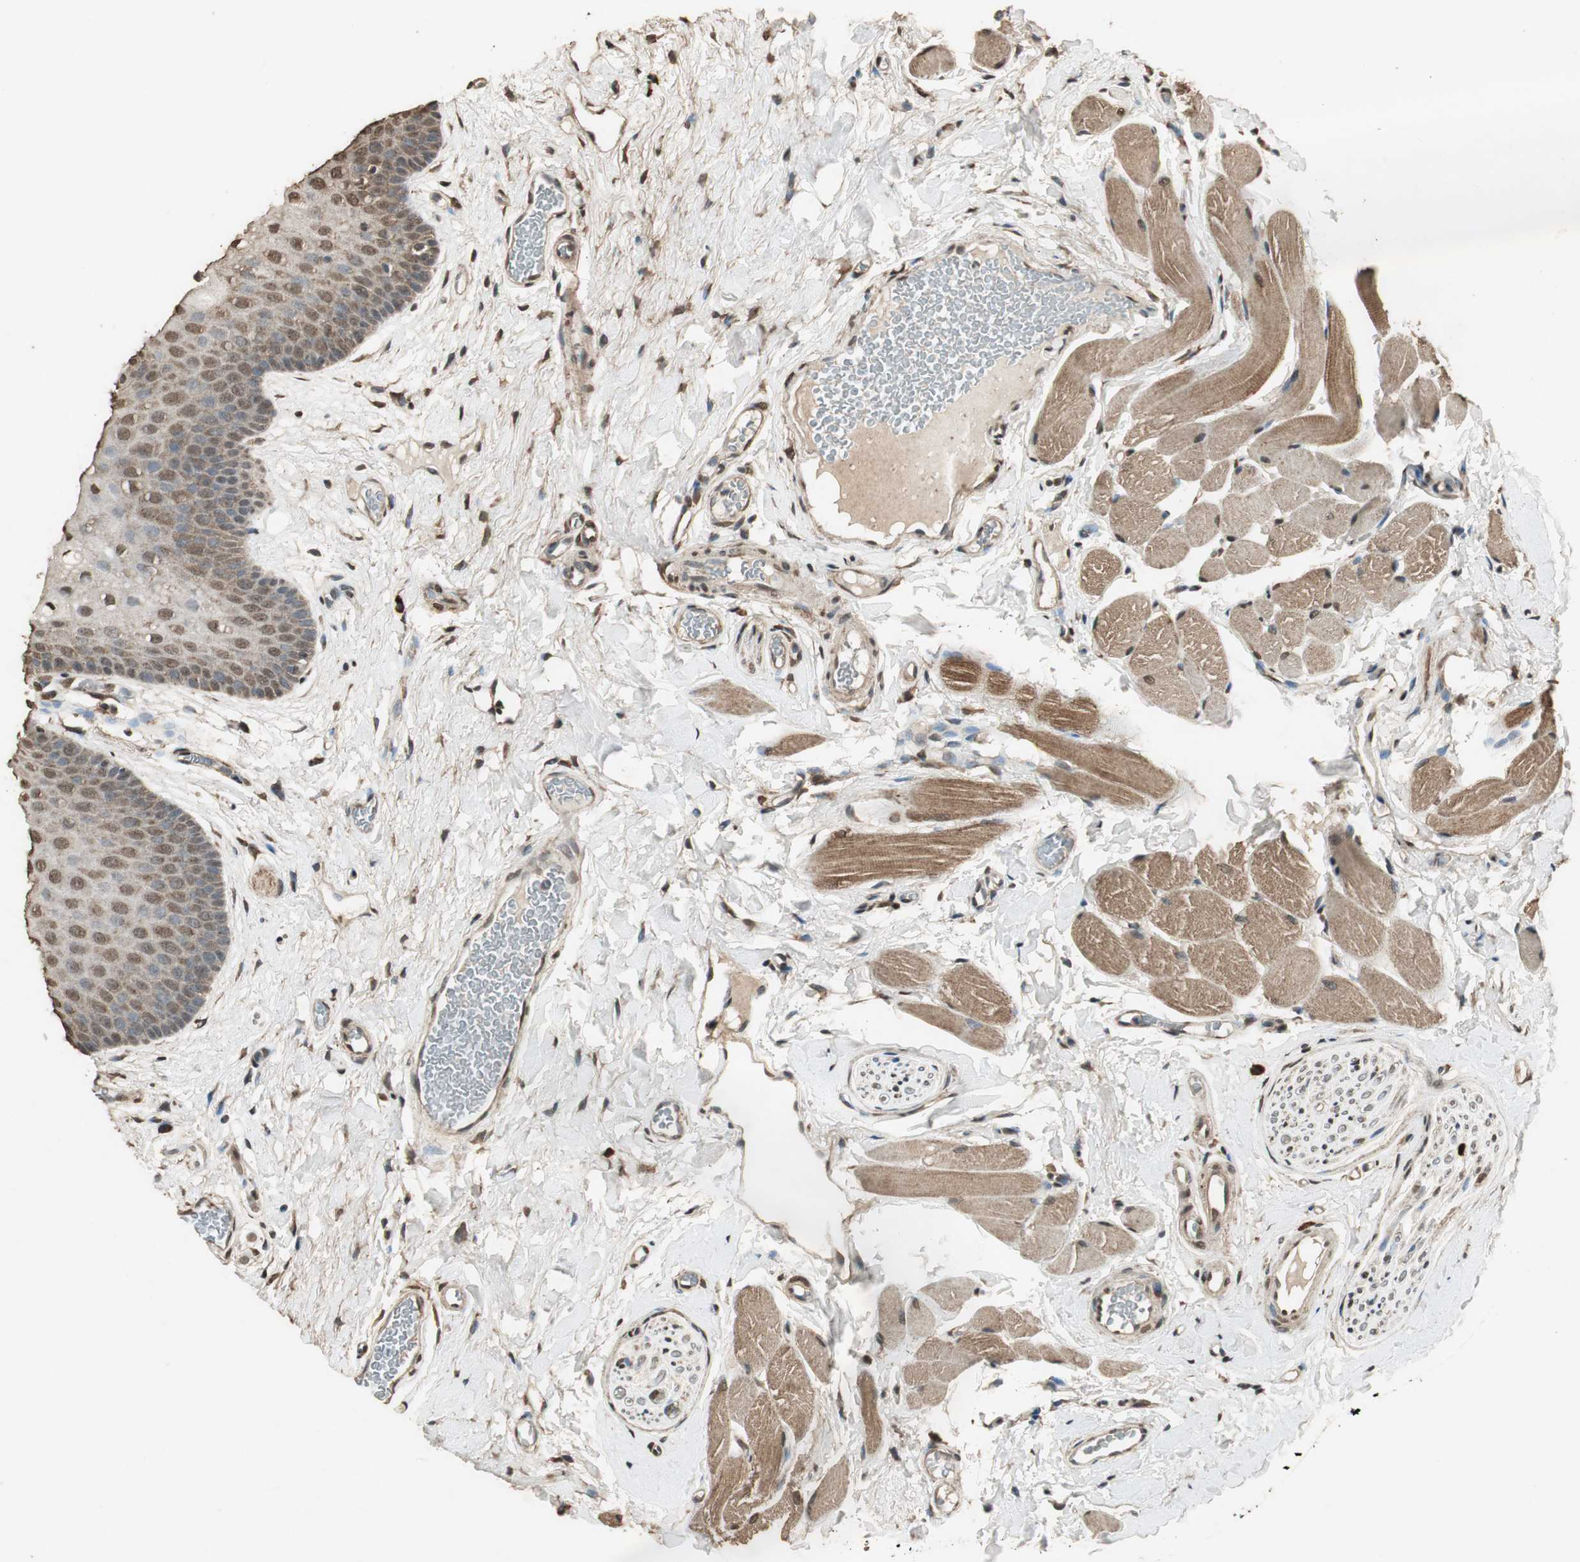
{"staining": {"intensity": "moderate", "quantity": ">75%", "location": "cytoplasmic/membranous,nuclear"}, "tissue": "oral mucosa", "cell_type": "Squamous epithelial cells", "image_type": "normal", "snomed": [{"axis": "morphology", "description": "Normal tissue, NOS"}, {"axis": "topography", "description": "Oral tissue"}], "caption": "Oral mucosa stained with IHC exhibits moderate cytoplasmic/membranous,nuclear staining in about >75% of squamous epithelial cells. The staining was performed using DAB, with brown indicating positive protein expression. Nuclei are stained blue with hematoxylin.", "gene": "PPP1R13B", "patient": {"sex": "male", "age": 54}}